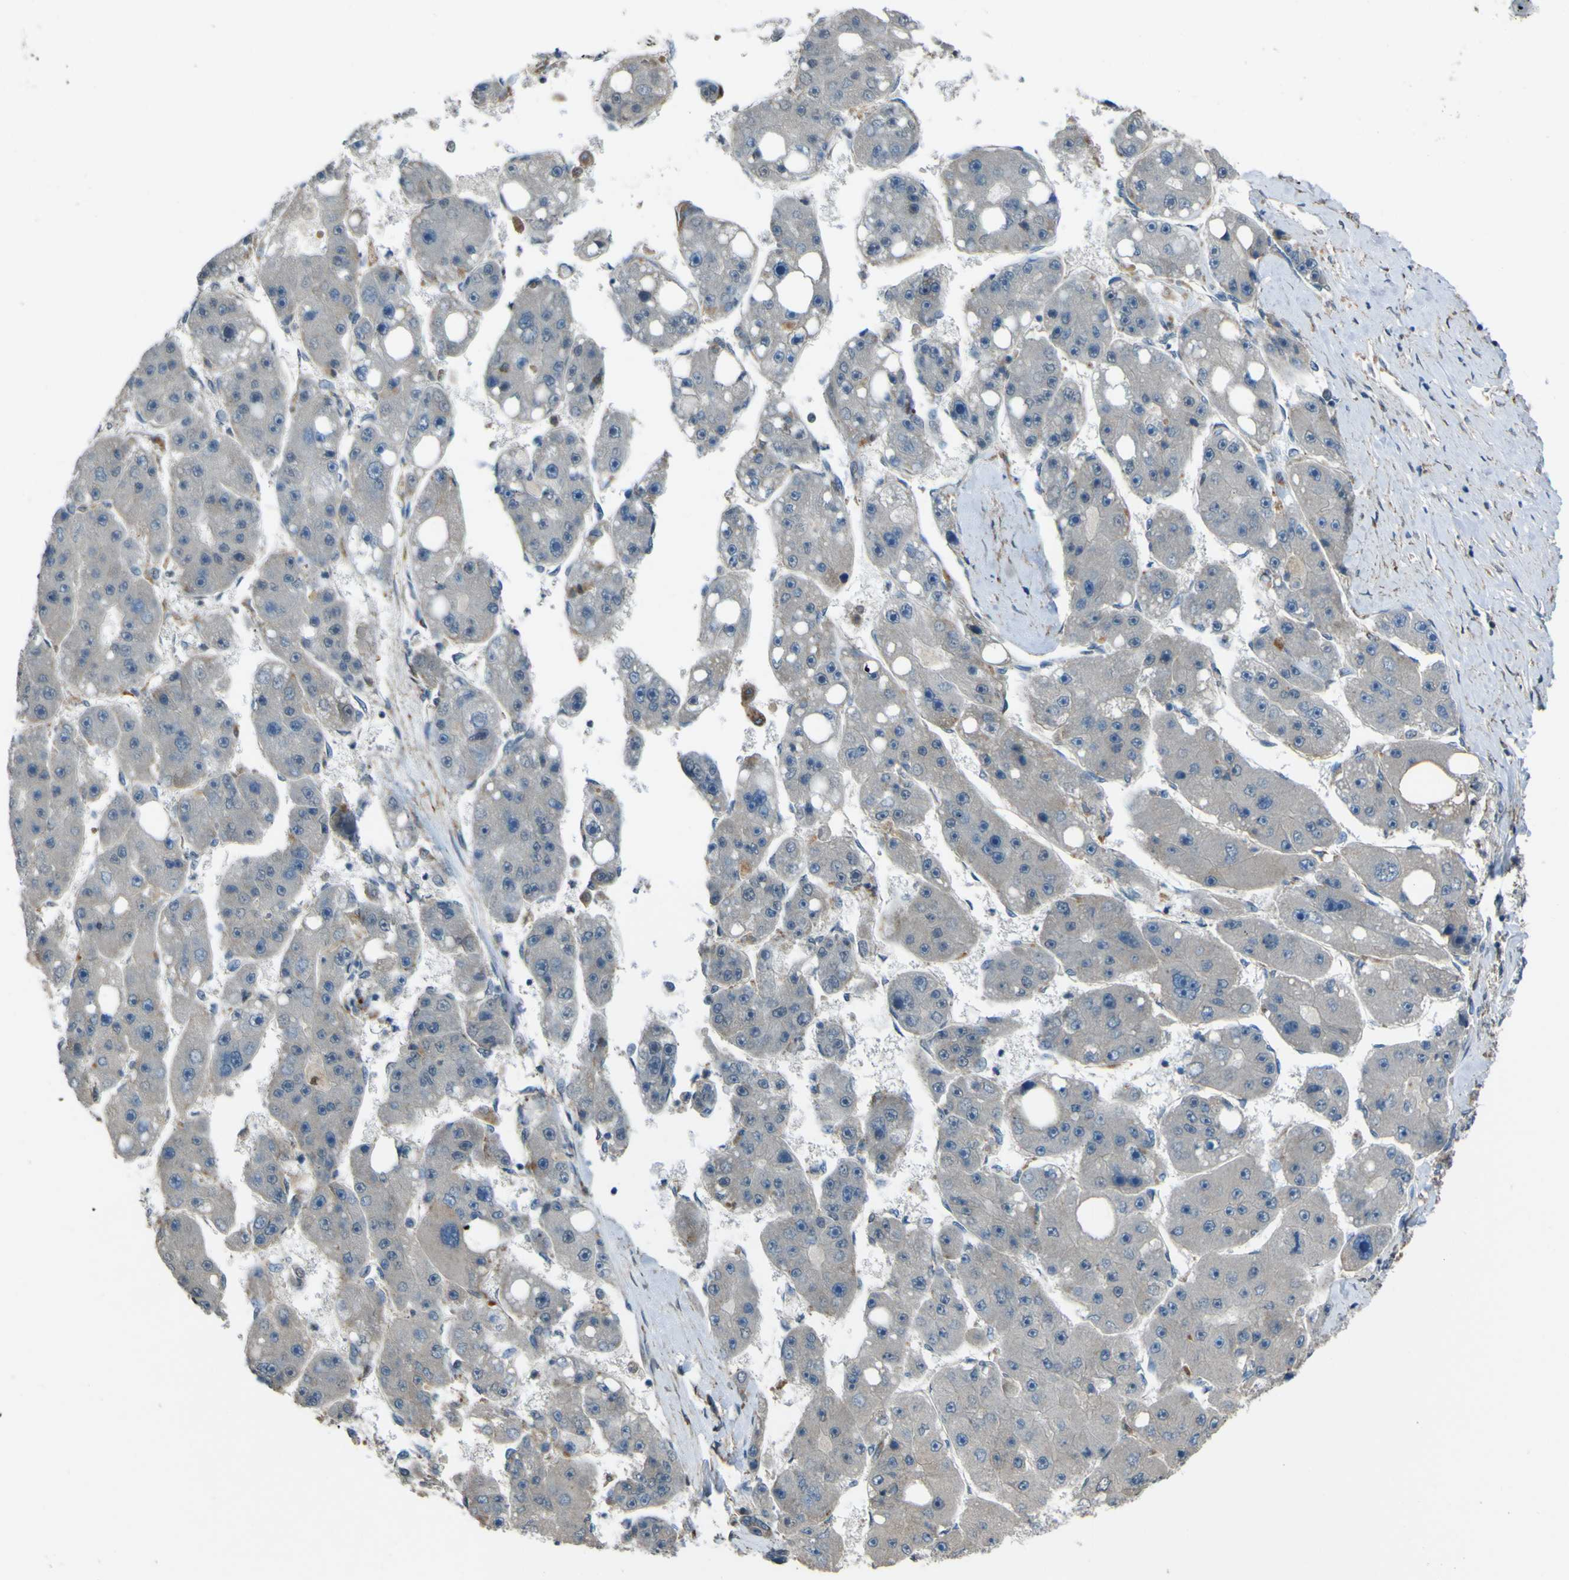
{"staining": {"intensity": "negative", "quantity": "none", "location": "none"}, "tissue": "liver cancer", "cell_type": "Tumor cells", "image_type": "cancer", "snomed": [{"axis": "morphology", "description": "Carcinoma, Hepatocellular, NOS"}, {"axis": "topography", "description": "Liver"}], "caption": "IHC of liver hepatocellular carcinoma reveals no positivity in tumor cells.", "gene": "NAALADL2", "patient": {"sex": "female", "age": 61}}